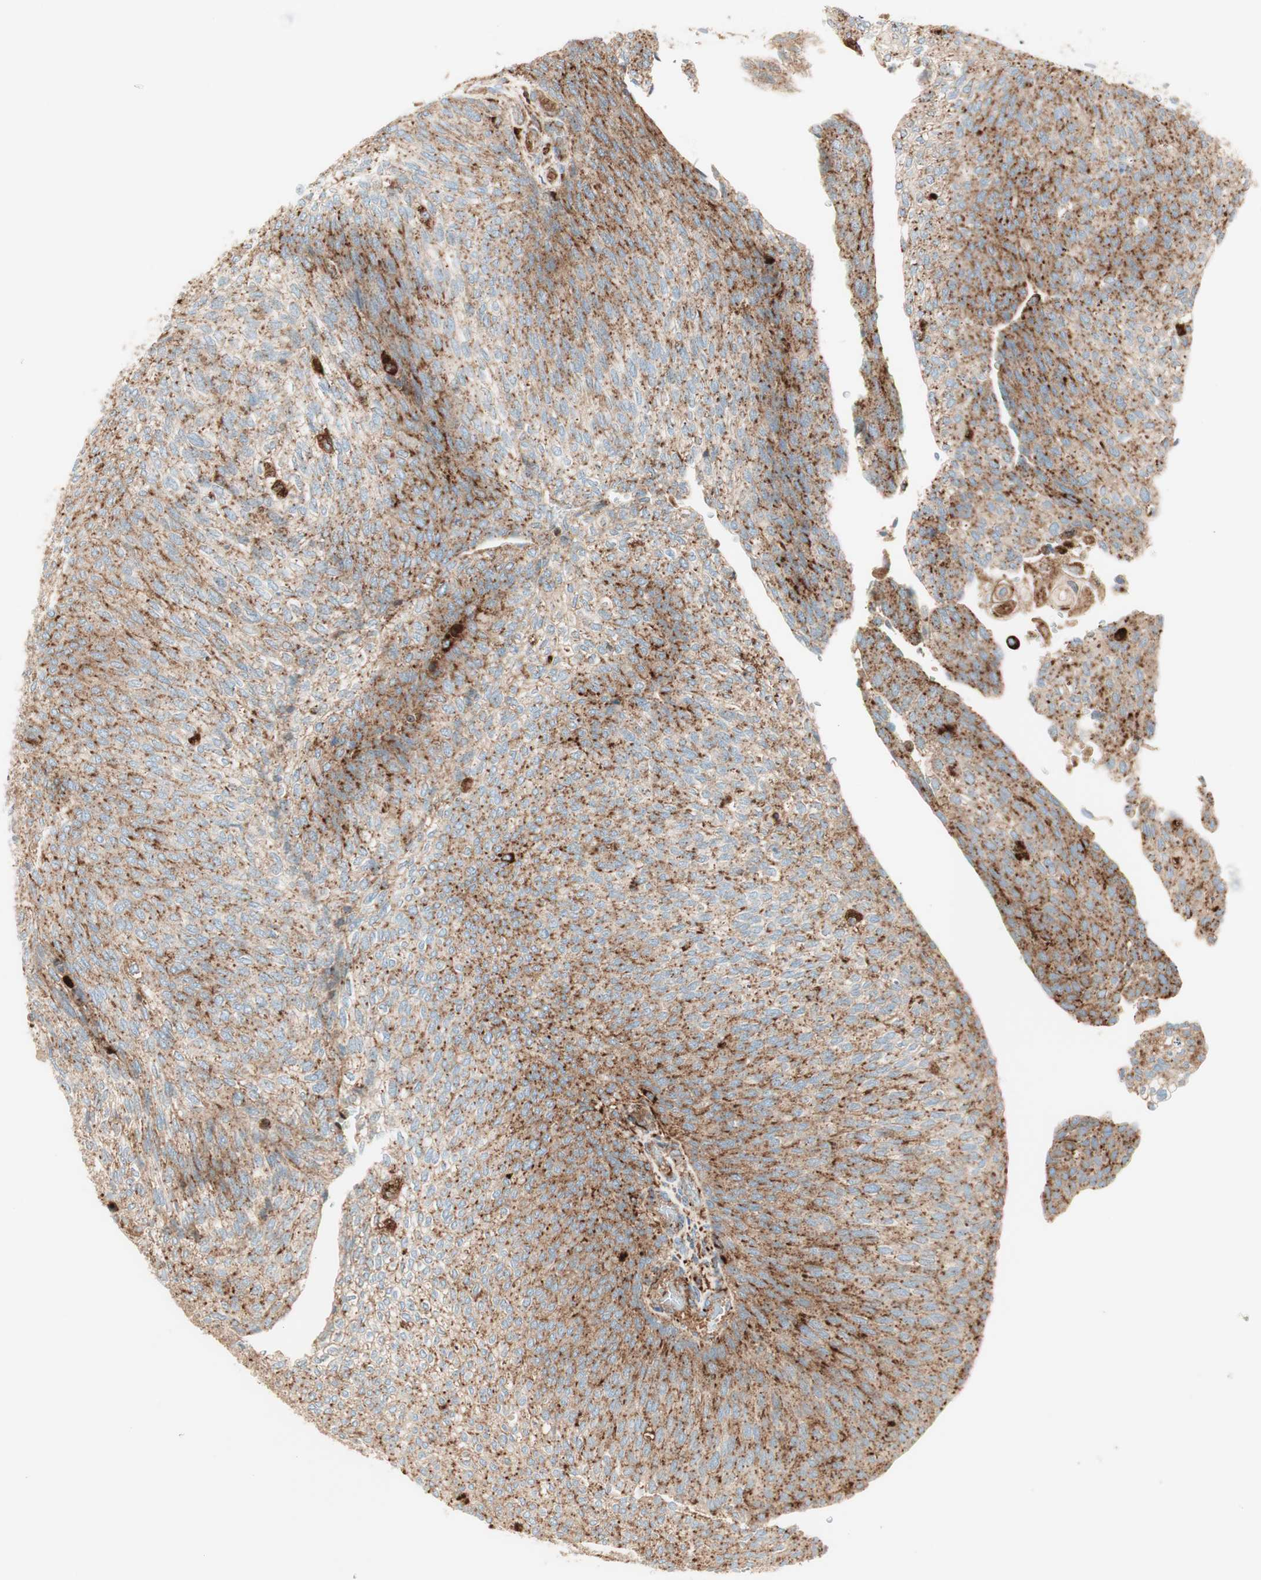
{"staining": {"intensity": "moderate", "quantity": ">75%", "location": "cytoplasmic/membranous"}, "tissue": "urothelial cancer", "cell_type": "Tumor cells", "image_type": "cancer", "snomed": [{"axis": "morphology", "description": "Urothelial carcinoma, Low grade"}, {"axis": "topography", "description": "Urinary bladder"}], "caption": "Low-grade urothelial carcinoma was stained to show a protein in brown. There is medium levels of moderate cytoplasmic/membranous positivity in about >75% of tumor cells.", "gene": "ATP6V1G1", "patient": {"sex": "female", "age": 79}}